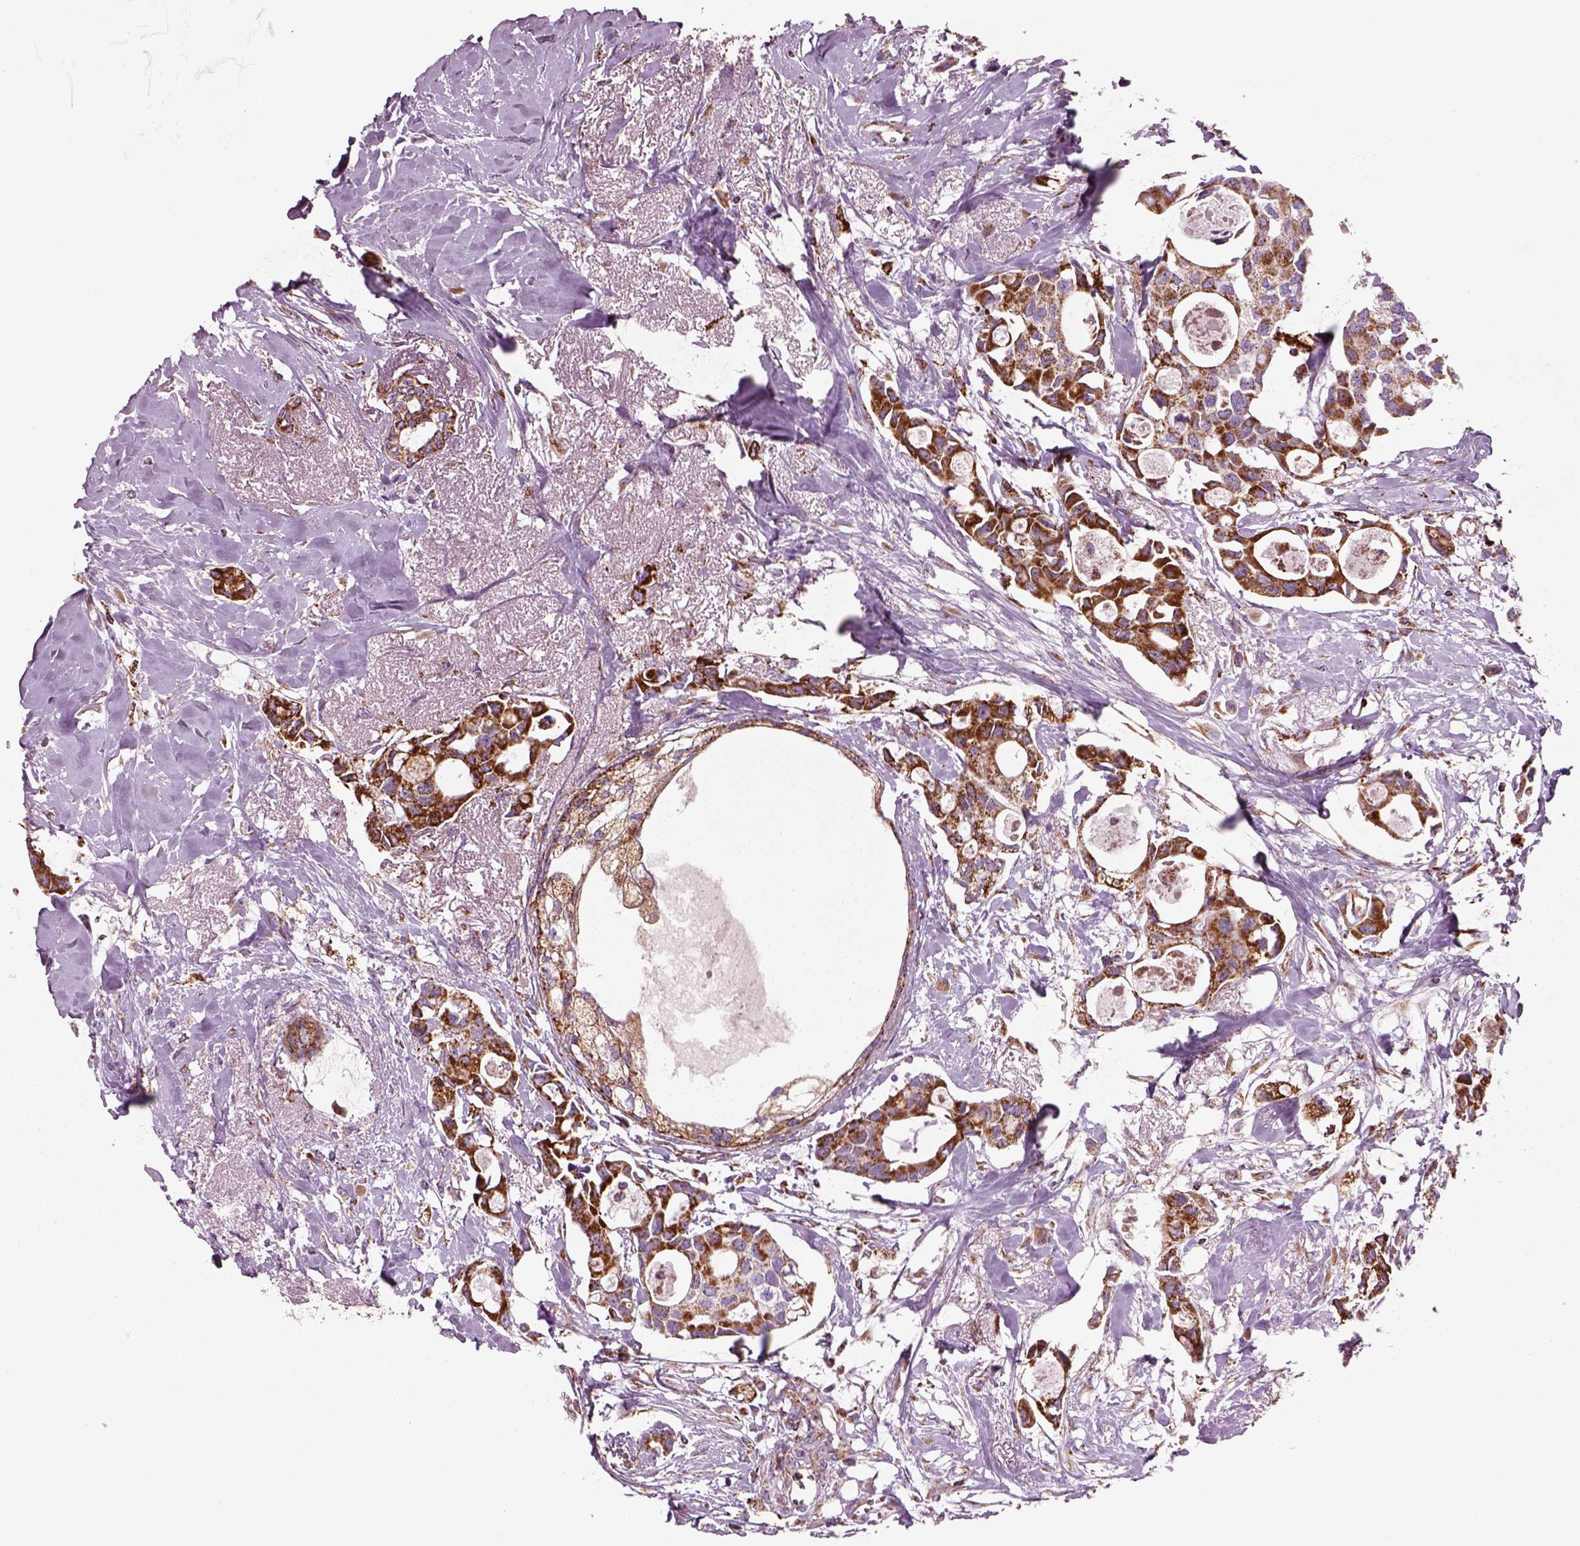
{"staining": {"intensity": "strong", "quantity": ">75%", "location": "cytoplasmic/membranous"}, "tissue": "breast cancer", "cell_type": "Tumor cells", "image_type": "cancer", "snomed": [{"axis": "morphology", "description": "Duct carcinoma"}, {"axis": "topography", "description": "Breast"}], "caption": "This histopathology image reveals IHC staining of human infiltrating ductal carcinoma (breast), with high strong cytoplasmic/membranous expression in about >75% of tumor cells.", "gene": "SLC25A24", "patient": {"sex": "female", "age": 83}}